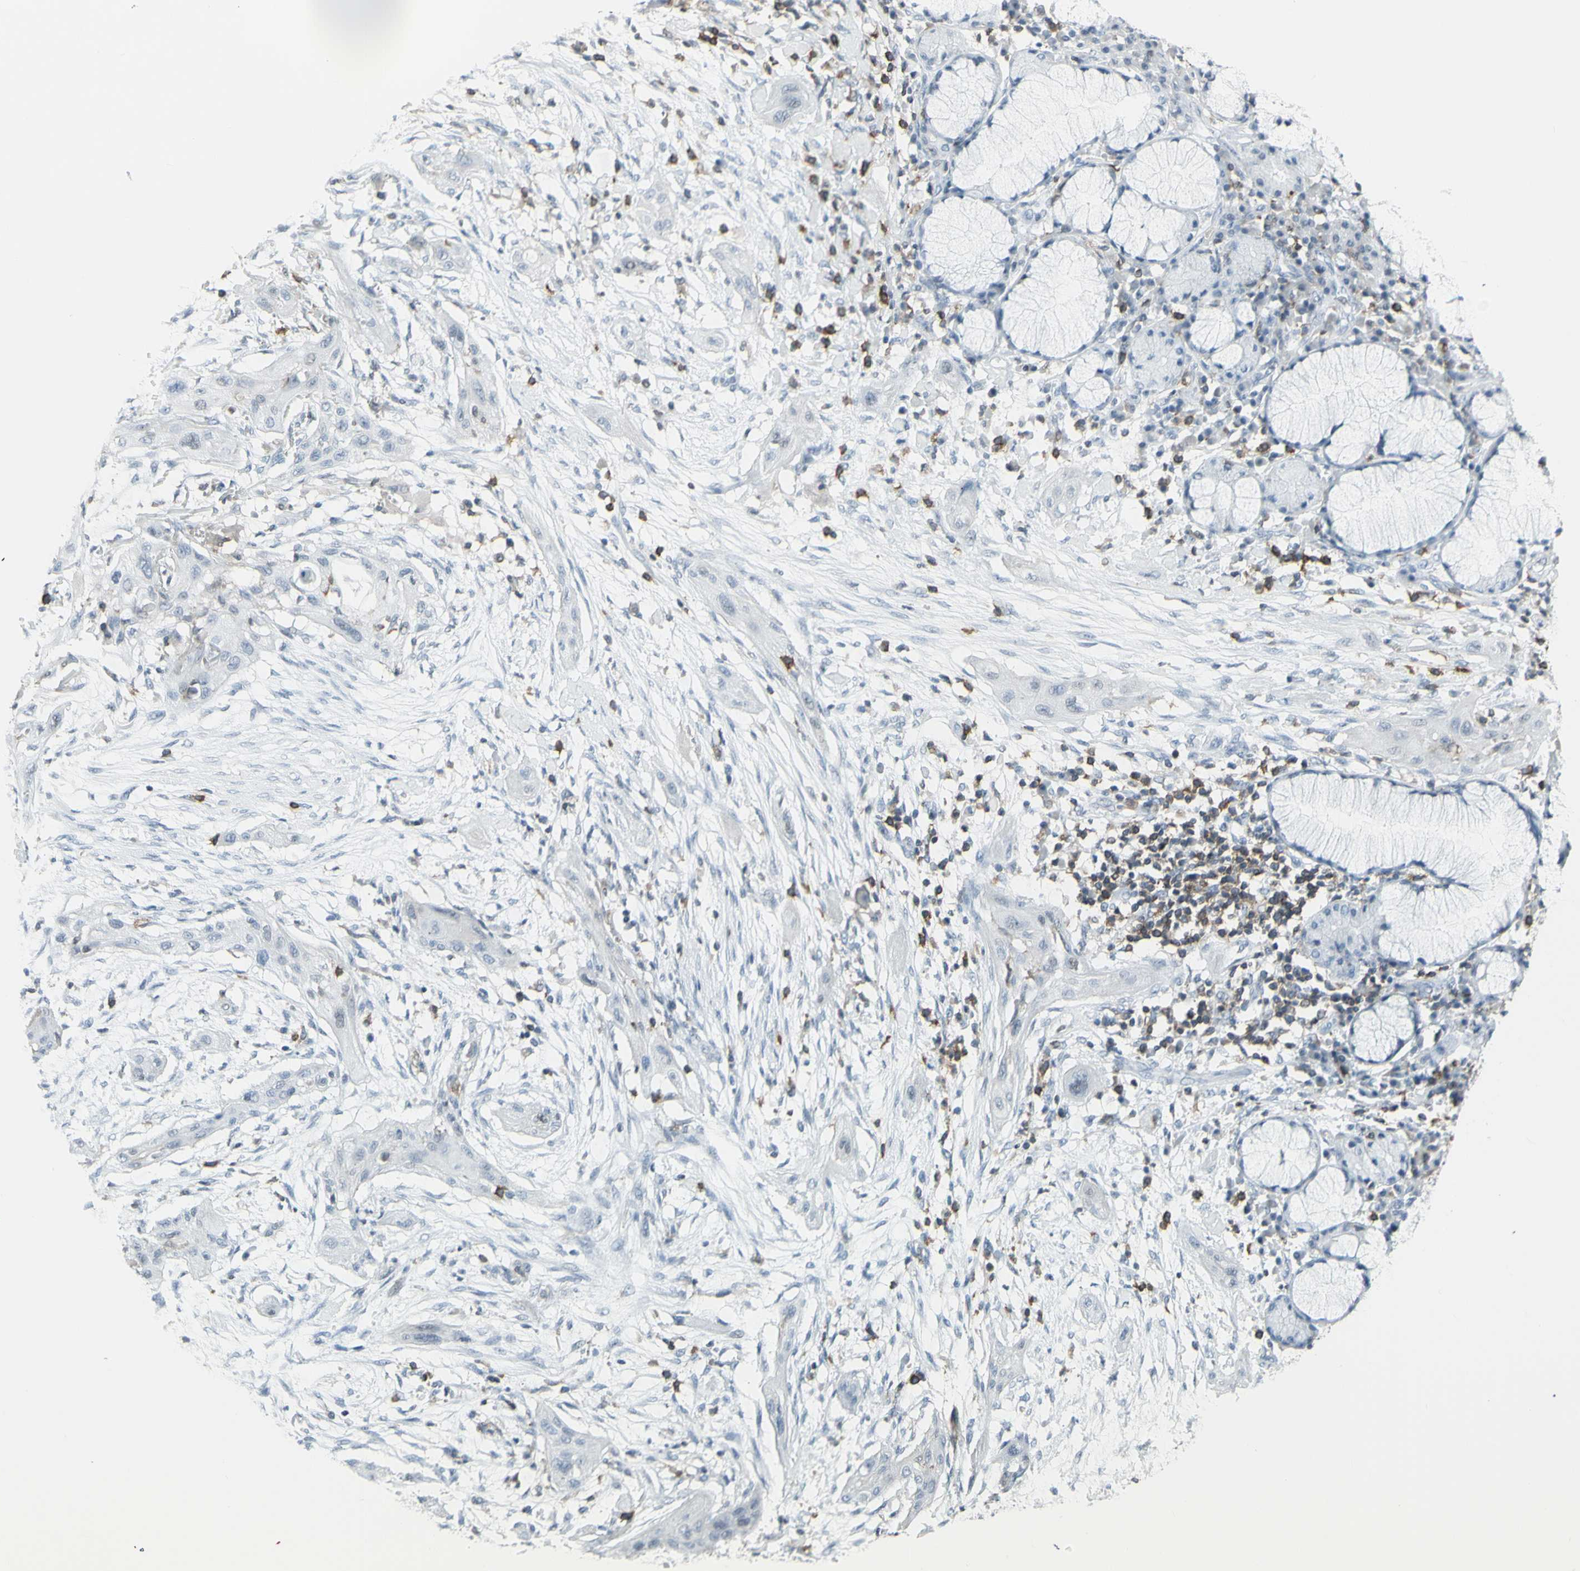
{"staining": {"intensity": "negative", "quantity": "none", "location": "none"}, "tissue": "lung cancer", "cell_type": "Tumor cells", "image_type": "cancer", "snomed": [{"axis": "morphology", "description": "Squamous cell carcinoma, NOS"}, {"axis": "topography", "description": "Lung"}], "caption": "Histopathology image shows no significant protein expression in tumor cells of lung cancer (squamous cell carcinoma).", "gene": "NRG1", "patient": {"sex": "female", "age": 47}}